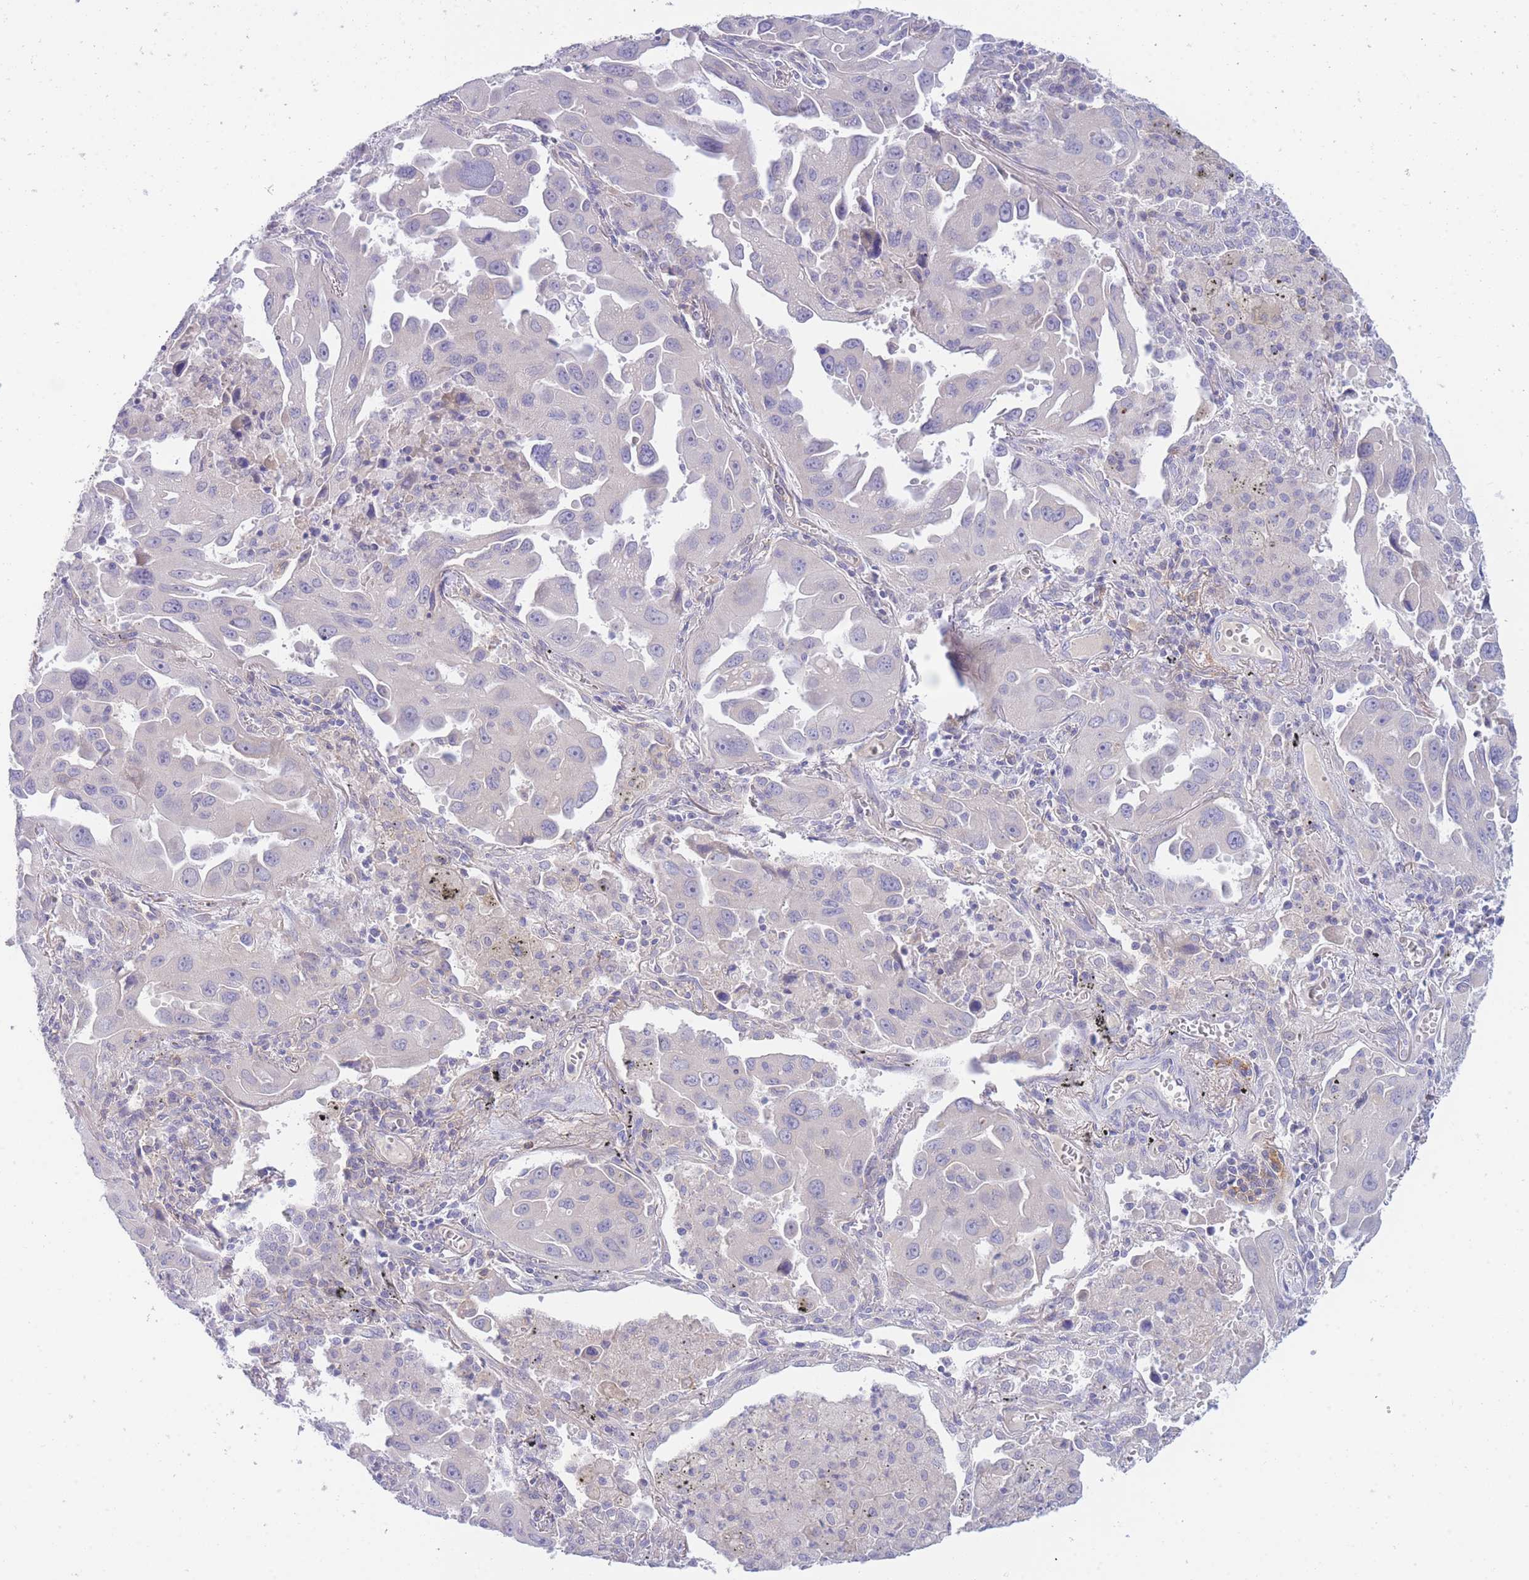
{"staining": {"intensity": "negative", "quantity": "none", "location": "none"}, "tissue": "lung cancer", "cell_type": "Tumor cells", "image_type": "cancer", "snomed": [{"axis": "morphology", "description": "Adenocarcinoma, NOS"}, {"axis": "topography", "description": "Lung"}], "caption": "The immunohistochemistry image has no significant positivity in tumor cells of adenocarcinoma (lung) tissue.", "gene": "PCDHB3", "patient": {"sex": "male", "age": 66}}